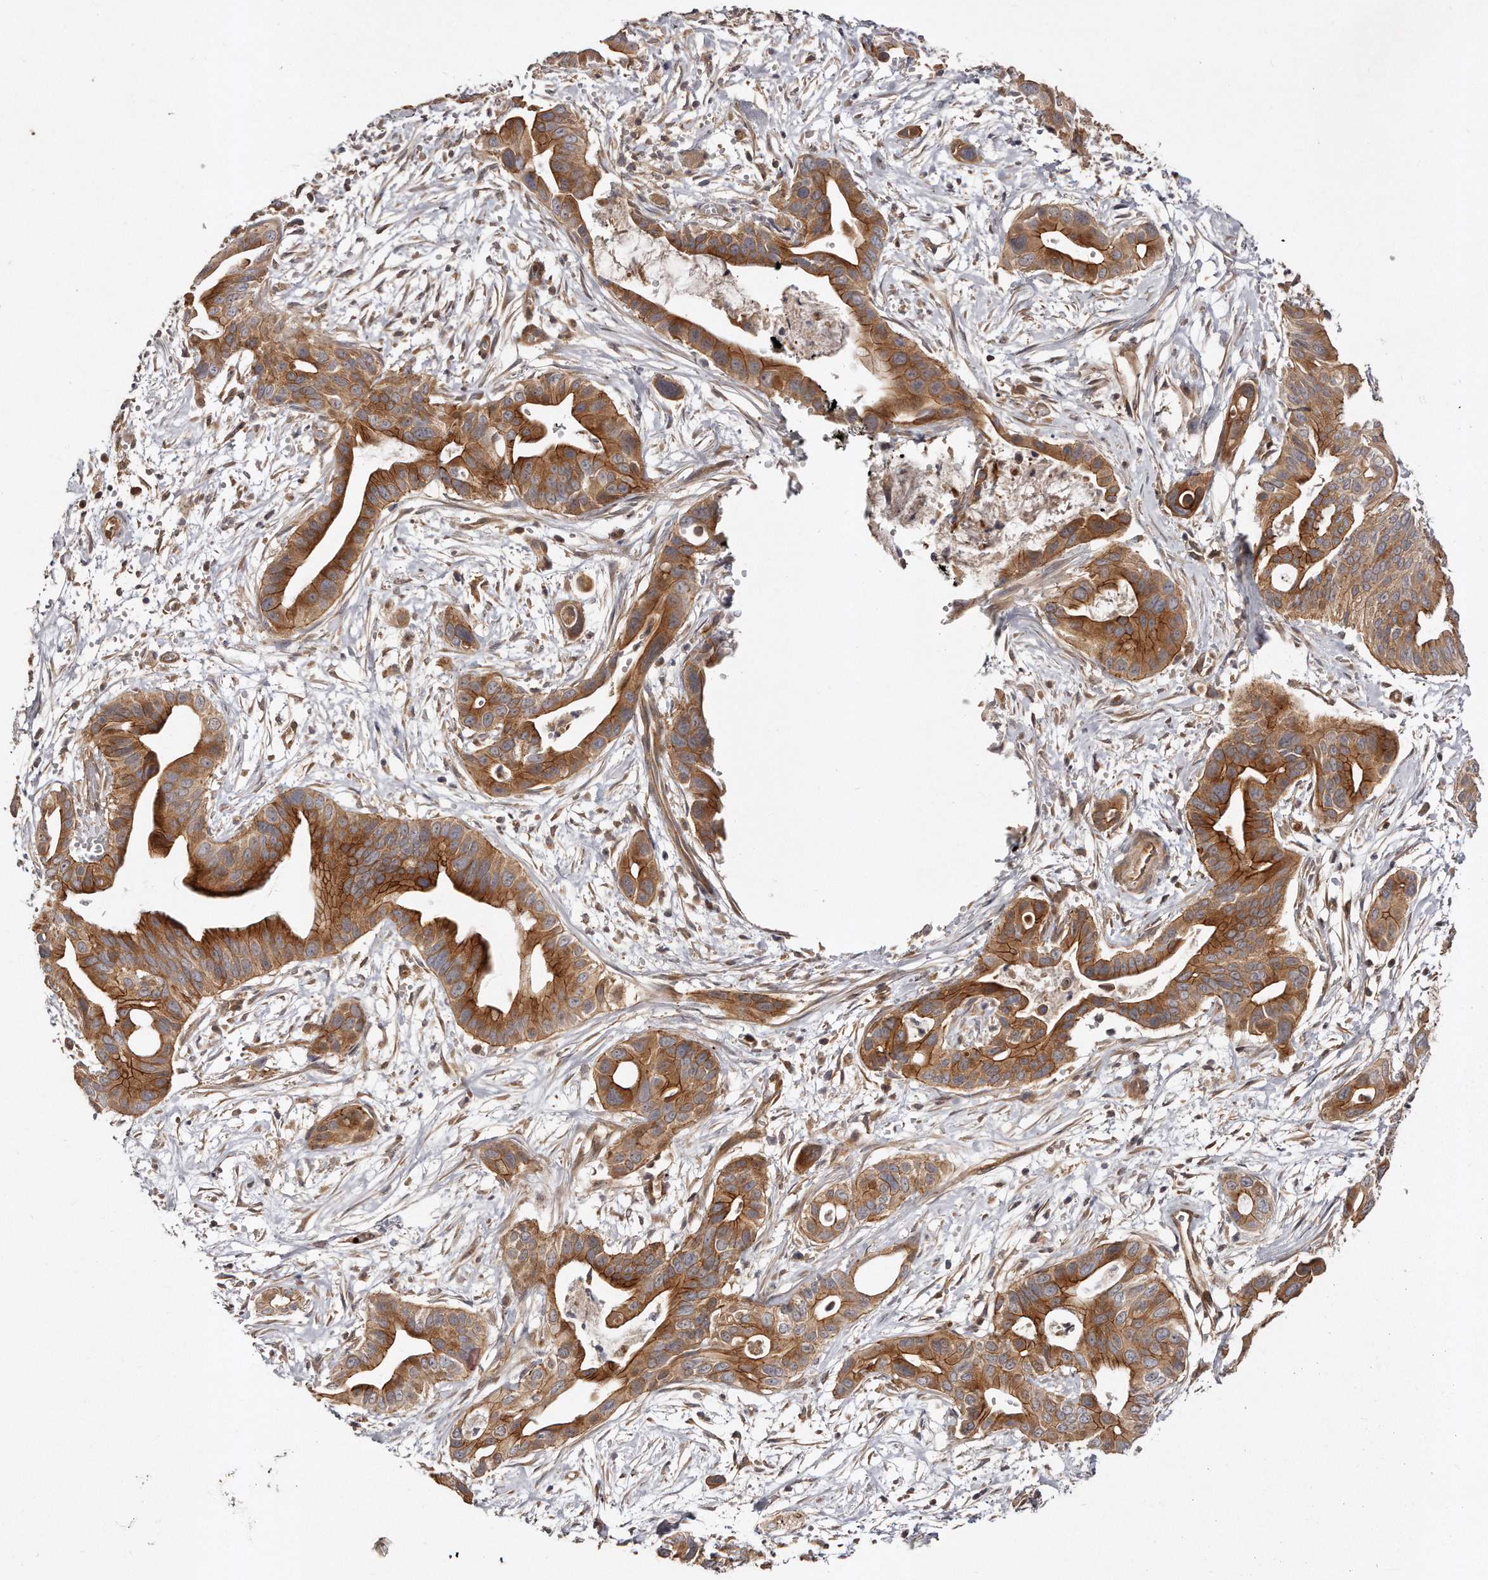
{"staining": {"intensity": "strong", "quantity": ">75%", "location": "cytoplasmic/membranous"}, "tissue": "pancreatic cancer", "cell_type": "Tumor cells", "image_type": "cancer", "snomed": [{"axis": "morphology", "description": "Adenocarcinoma, NOS"}, {"axis": "topography", "description": "Pancreas"}], "caption": "Pancreatic cancer (adenocarcinoma) stained with a brown dye shows strong cytoplasmic/membranous positive positivity in about >75% of tumor cells.", "gene": "GBP4", "patient": {"sex": "male", "age": 66}}